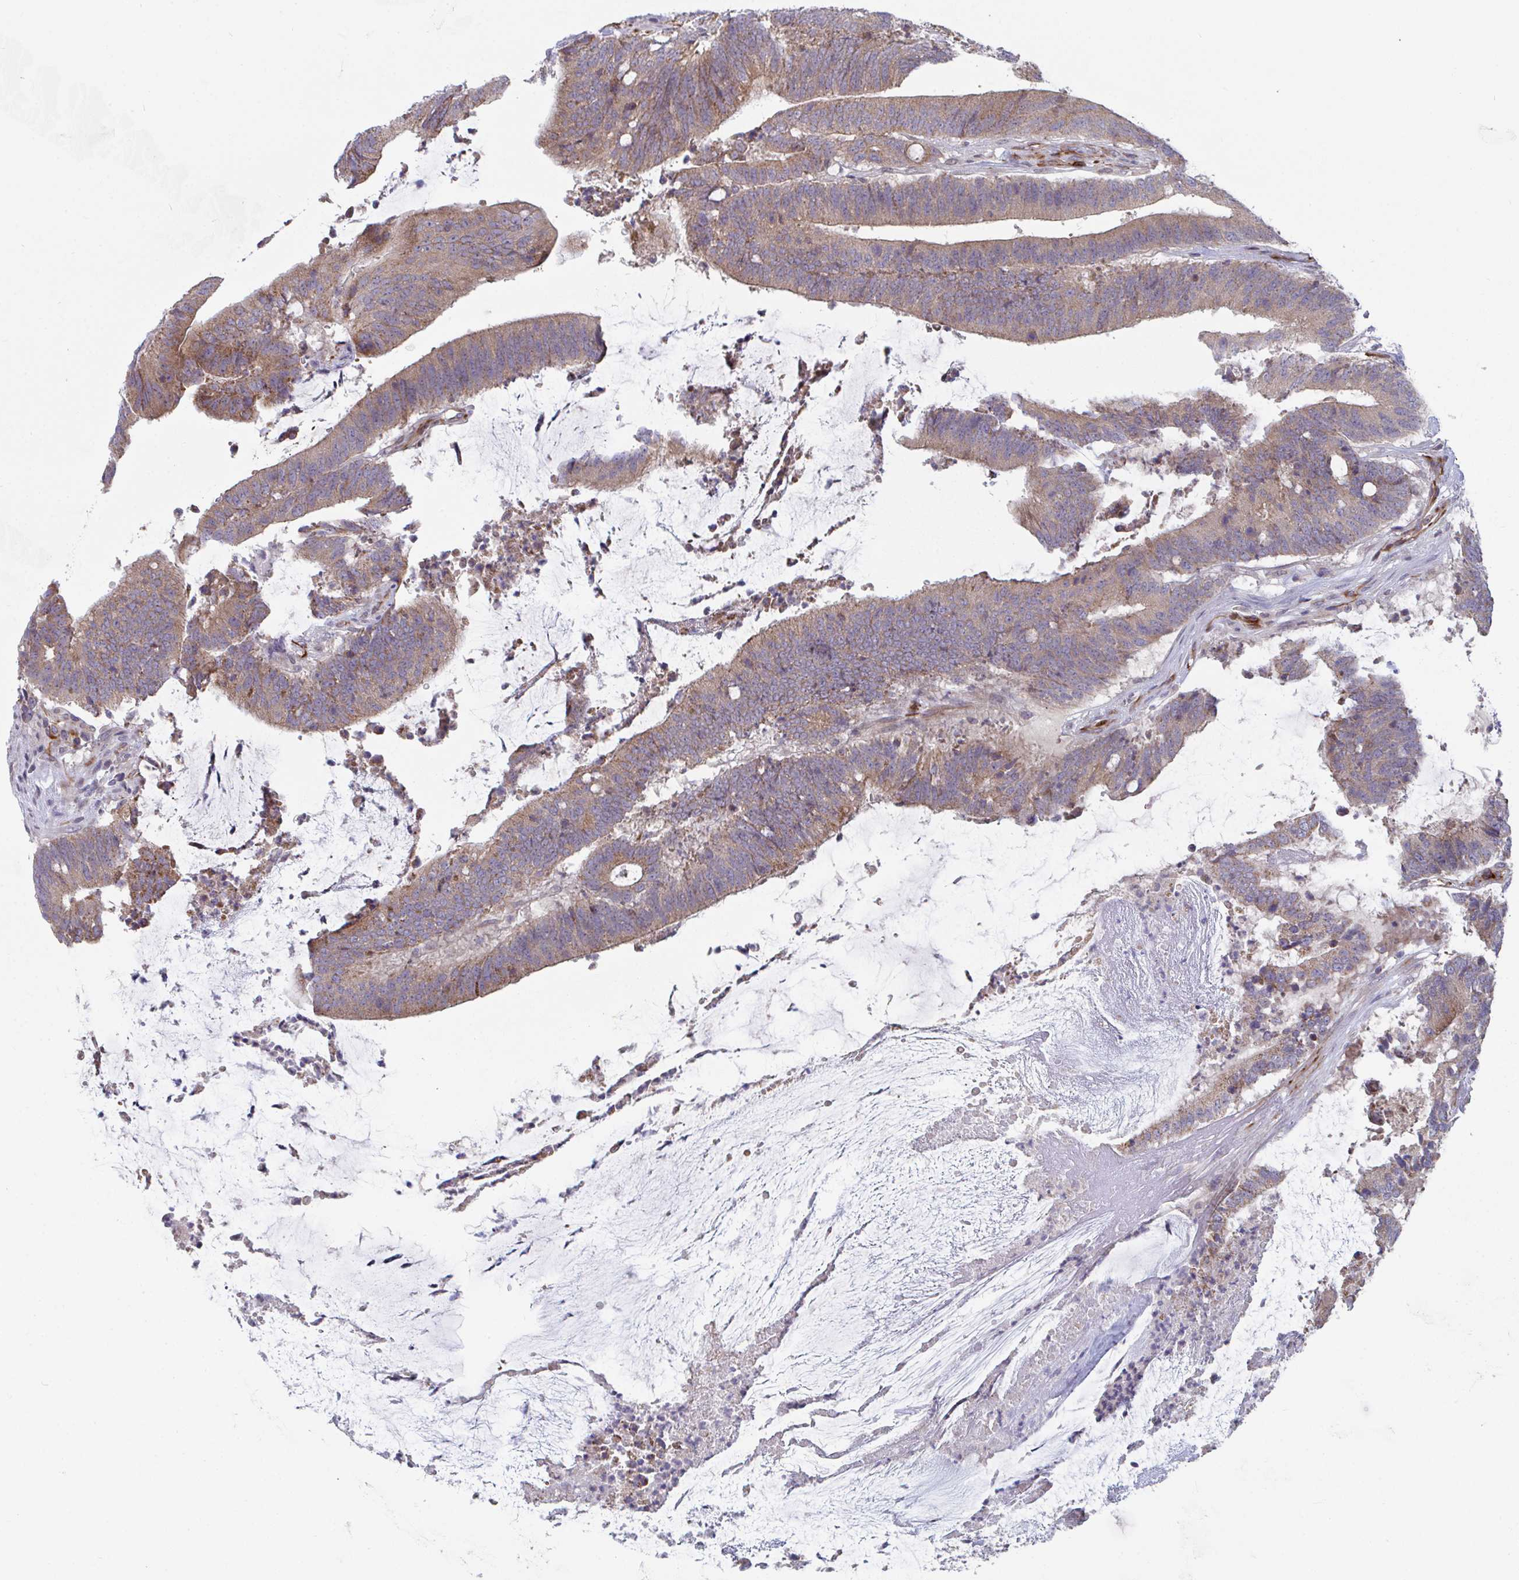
{"staining": {"intensity": "moderate", "quantity": ">75%", "location": "cytoplasmic/membranous"}, "tissue": "colorectal cancer", "cell_type": "Tumor cells", "image_type": "cancer", "snomed": [{"axis": "morphology", "description": "Adenocarcinoma, NOS"}, {"axis": "topography", "description": "Colon"}], "caption": "High-magnification brightfield microscopy of colorectal cancer (adenocarcinoma) stained with DAB (3,3'-diaminobenzidine) (brown) and counterstained with hematoxylin (blue). tumor cells exhibit moderate cytoplasmic/membranous expression is seen in about>75% of cells. The staining is performed using DAB (3,3'-diaminobenzidine) brown chromogen to label protein expression. The nuclei are counter-stained blue using hematoxylin.", "gene": "EIF1AD", "patient": {"sex": "female", "age": 43}}